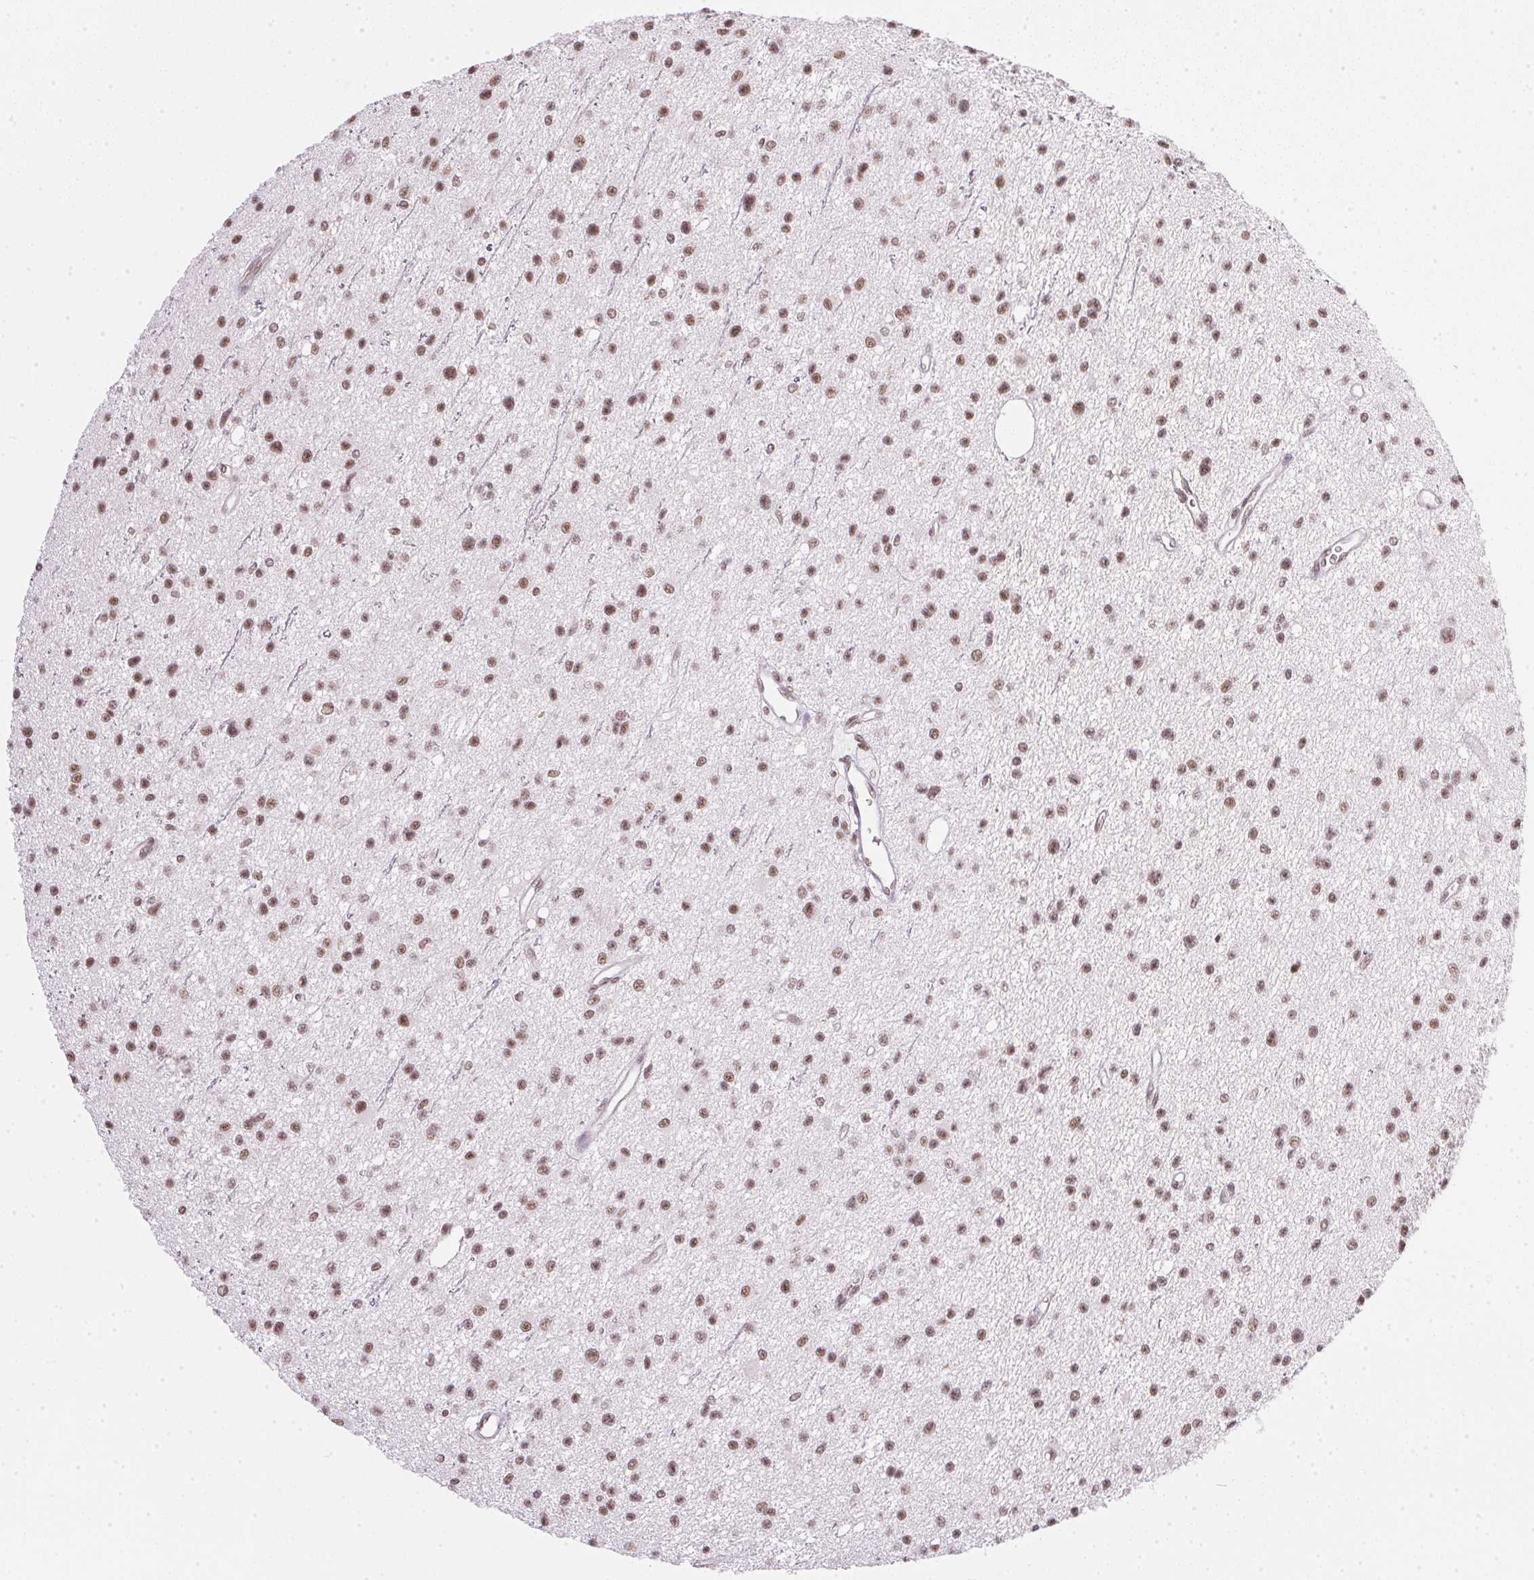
{"staining": {"intensity": "moderate", "quantity": ">75%", "location": "nuclear"}, "tissue": "glioma", "cell_type": "Tumor cells", "image_type": "cancer", "snomed": [{"axis": "morphology", "description": "Glioma, malignant, Low grade"}, {"axis": "topography", "description": "Brain"}], "caption": "Glioma stained with immunohistochemistry (IHC) demonstrates moderate nuclear expression in about >75% of tumor cells. (DAB = brown stain, brightfield microscopy at high magnification).", "gene": "SRSF7", "patient": {"sex": "male", "age": 43}}